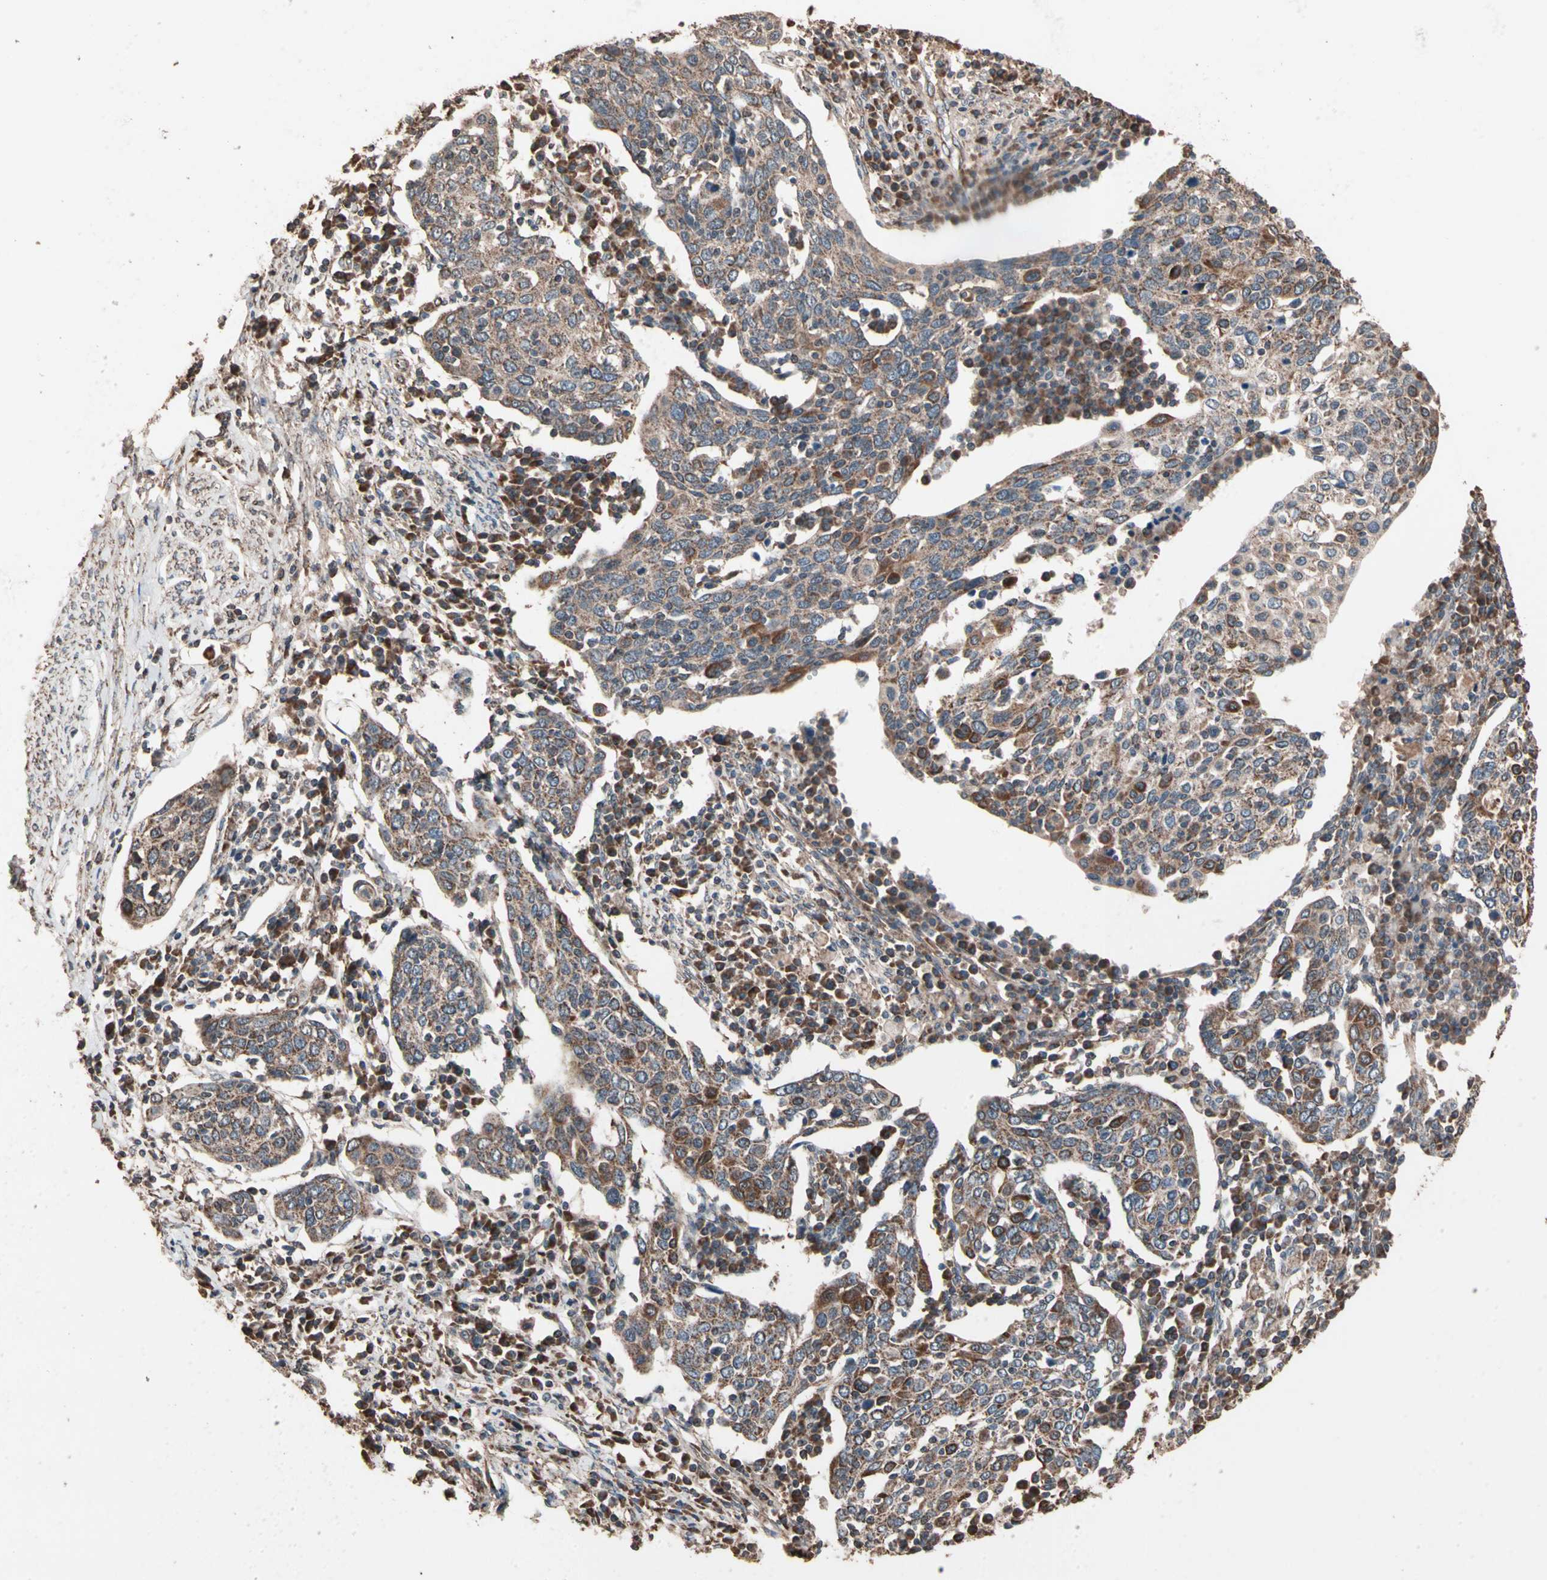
{"staining": {"intensity": "moderate", "quantity": ">75%", "location": "cytoplasmic/membranous"}, "tissue": "cervical cancer", "cell_type": "Tumor cells", "image_type": "cancer", "snomed": [{"axis": "morphology", "description": "Squamous cell carcinoma, NOS"}, {"axis": "topography", "description": "Cervix"}], "caption": "Cervical cancer (squamous cell carcinoma) tissue exhibits moderate cytoplasmic/membranous expression in about >75% of tumor cells, visualized by immunohistochemistry. The staining was performed using DAB (3,3'-diaminobenzidine) to visualize the protein expression in brown, while the nuclei were stained in blue with hematoxylin (Magnification: 20x).", "gene": "MRPL2", "patient": {"sex": "female", "age": 40}}